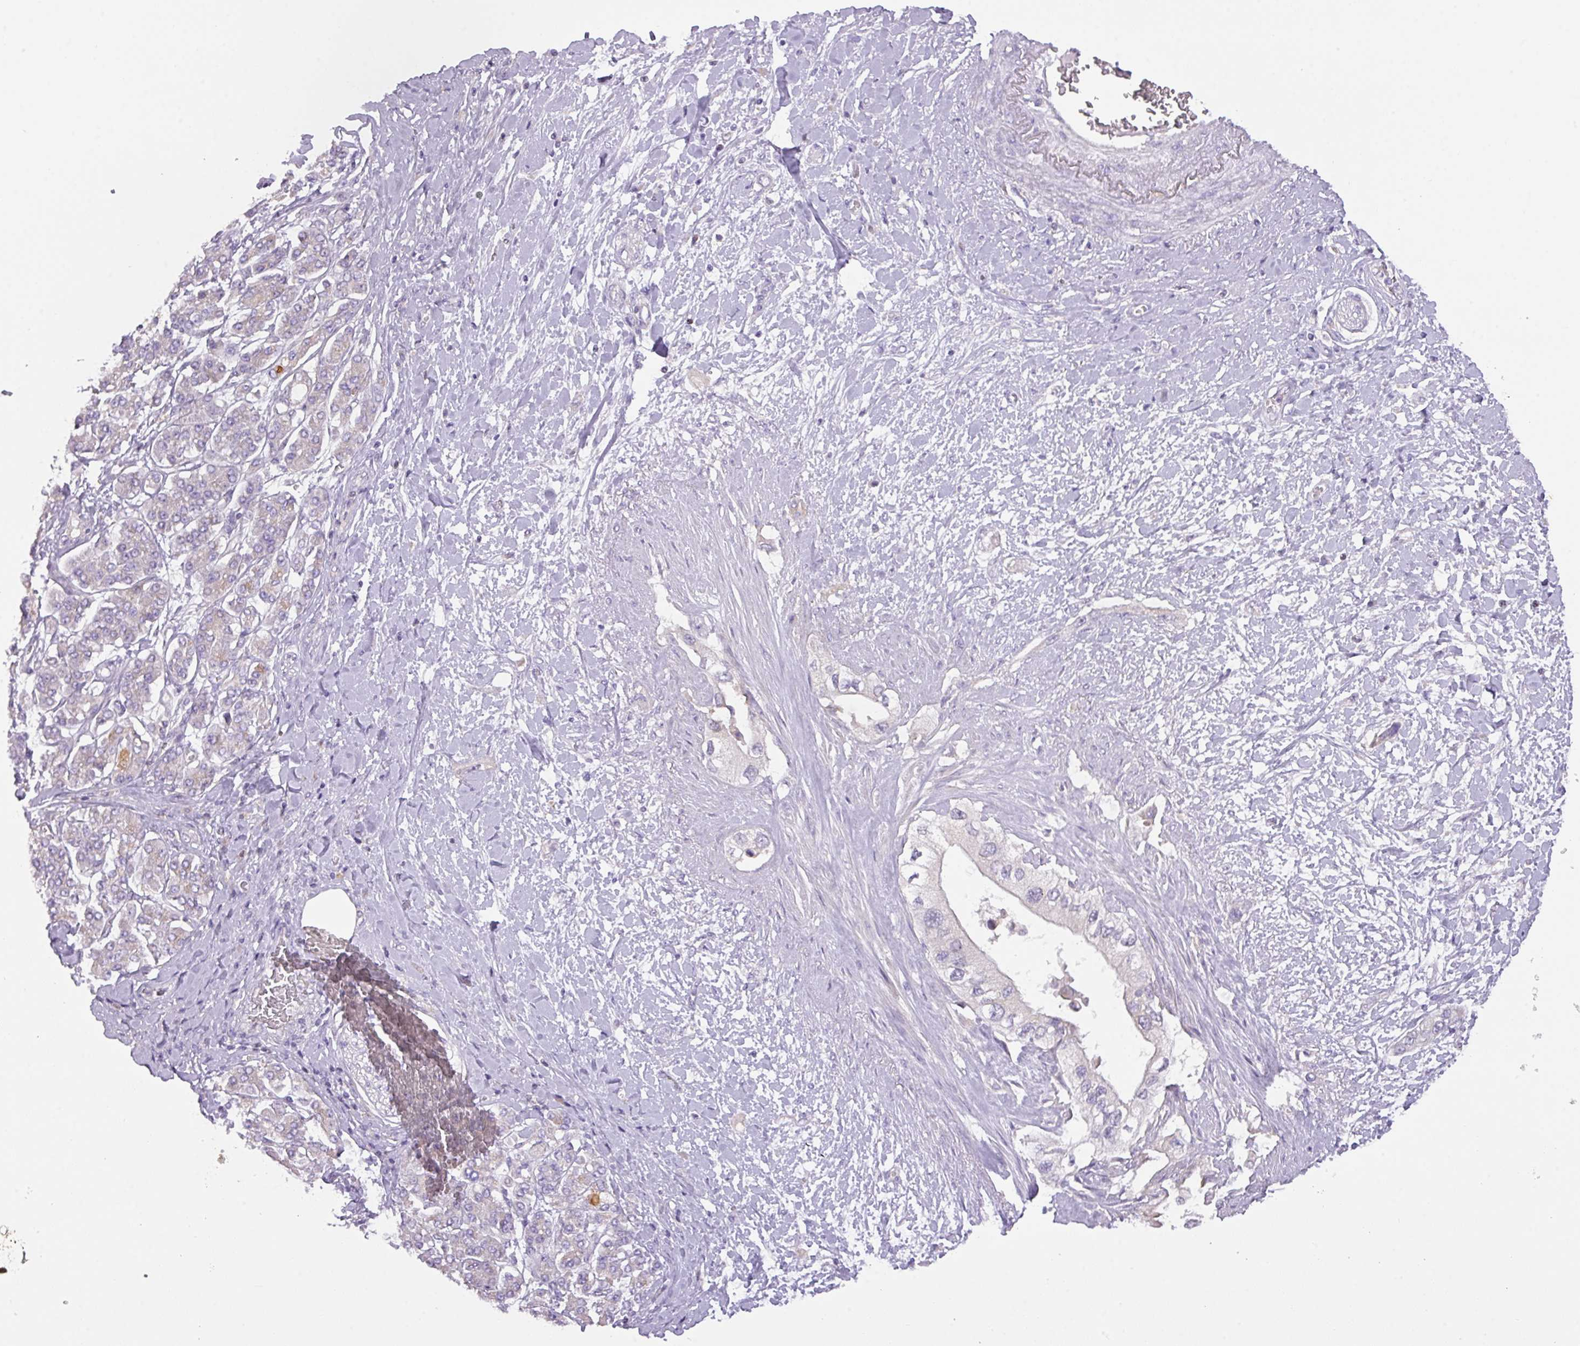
{"staining": {"intensity": "weak", "quantity": "25%-75%", "location": "cytoplasmic/membranous"}, "tissue": "pancreatic cancer", "cell_type": "Tumor cells", "image_type": "cancer", "snomed": [{"axis": "morphology", "description": "Inflammation, NOS"}, {"axis": "morphology", "description": "Adenocarcinoma, NOS"}, {"axis": "topography", "description": "Pancreas"}], "caption": "Approximately 25%-75% of tumor cells in pancreatic adenocarcinoma demonstrate weak cytoplasmic/membranous protein positivity as visualized by brown immunohistochemical staining.", "gene": "ZNF394", "patient": {"sex": "female", "age": 56}}